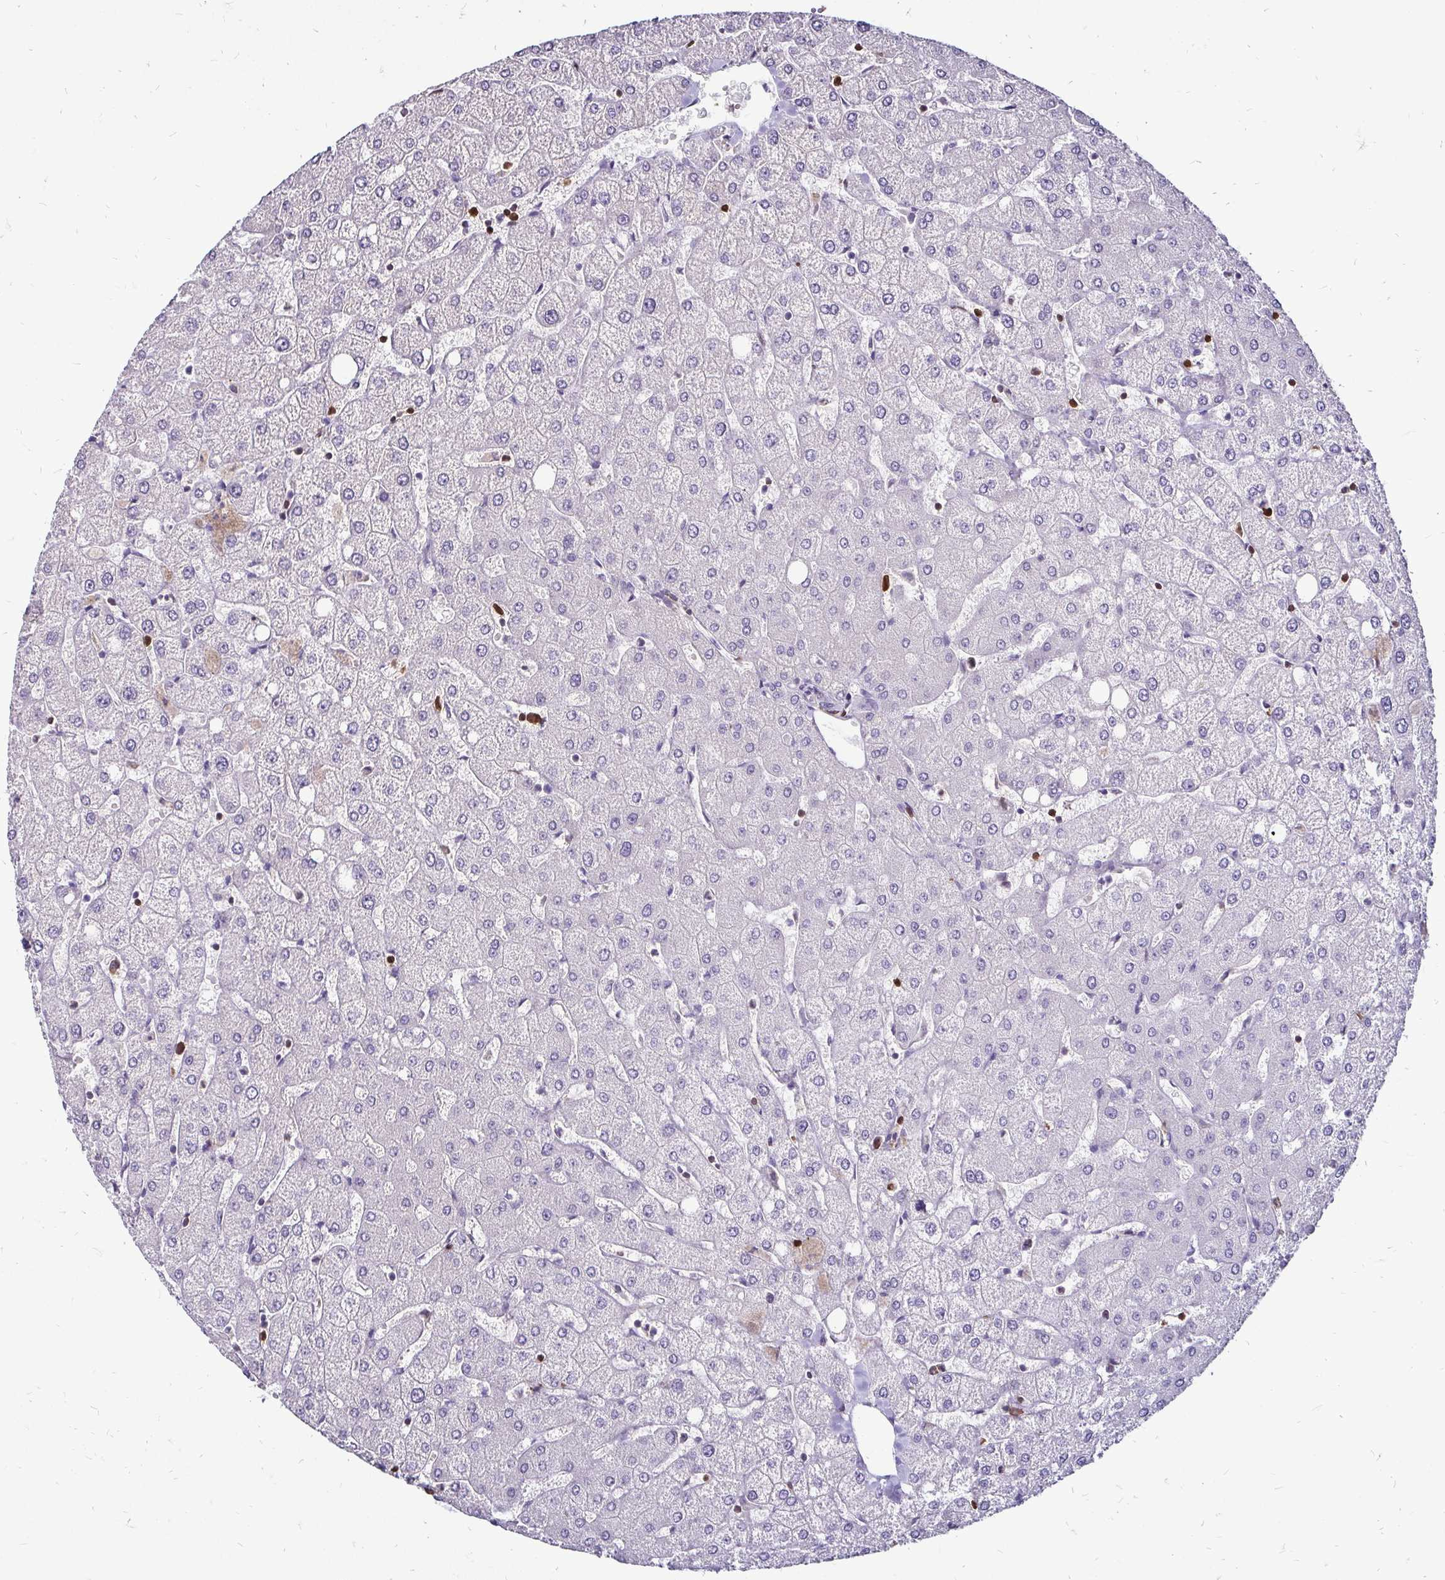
{"staining": {"intensity": "negative", "quantity": "none", "location": "none"}, "tissue": "liver", "cell_type": "Cholangiocytes", "image_type": "normal", "snomed": [{"axis": "morphology", "description": "Normal tissue, NOS"}, {"axis": "topography", "description": "Liver"}], "caption": "Immunohistochemical staining of normal human liver reveals no significant staining in cholangiocytes.", "gene": "ZFP1", "patient": {"sex": "female", "age": 54}}